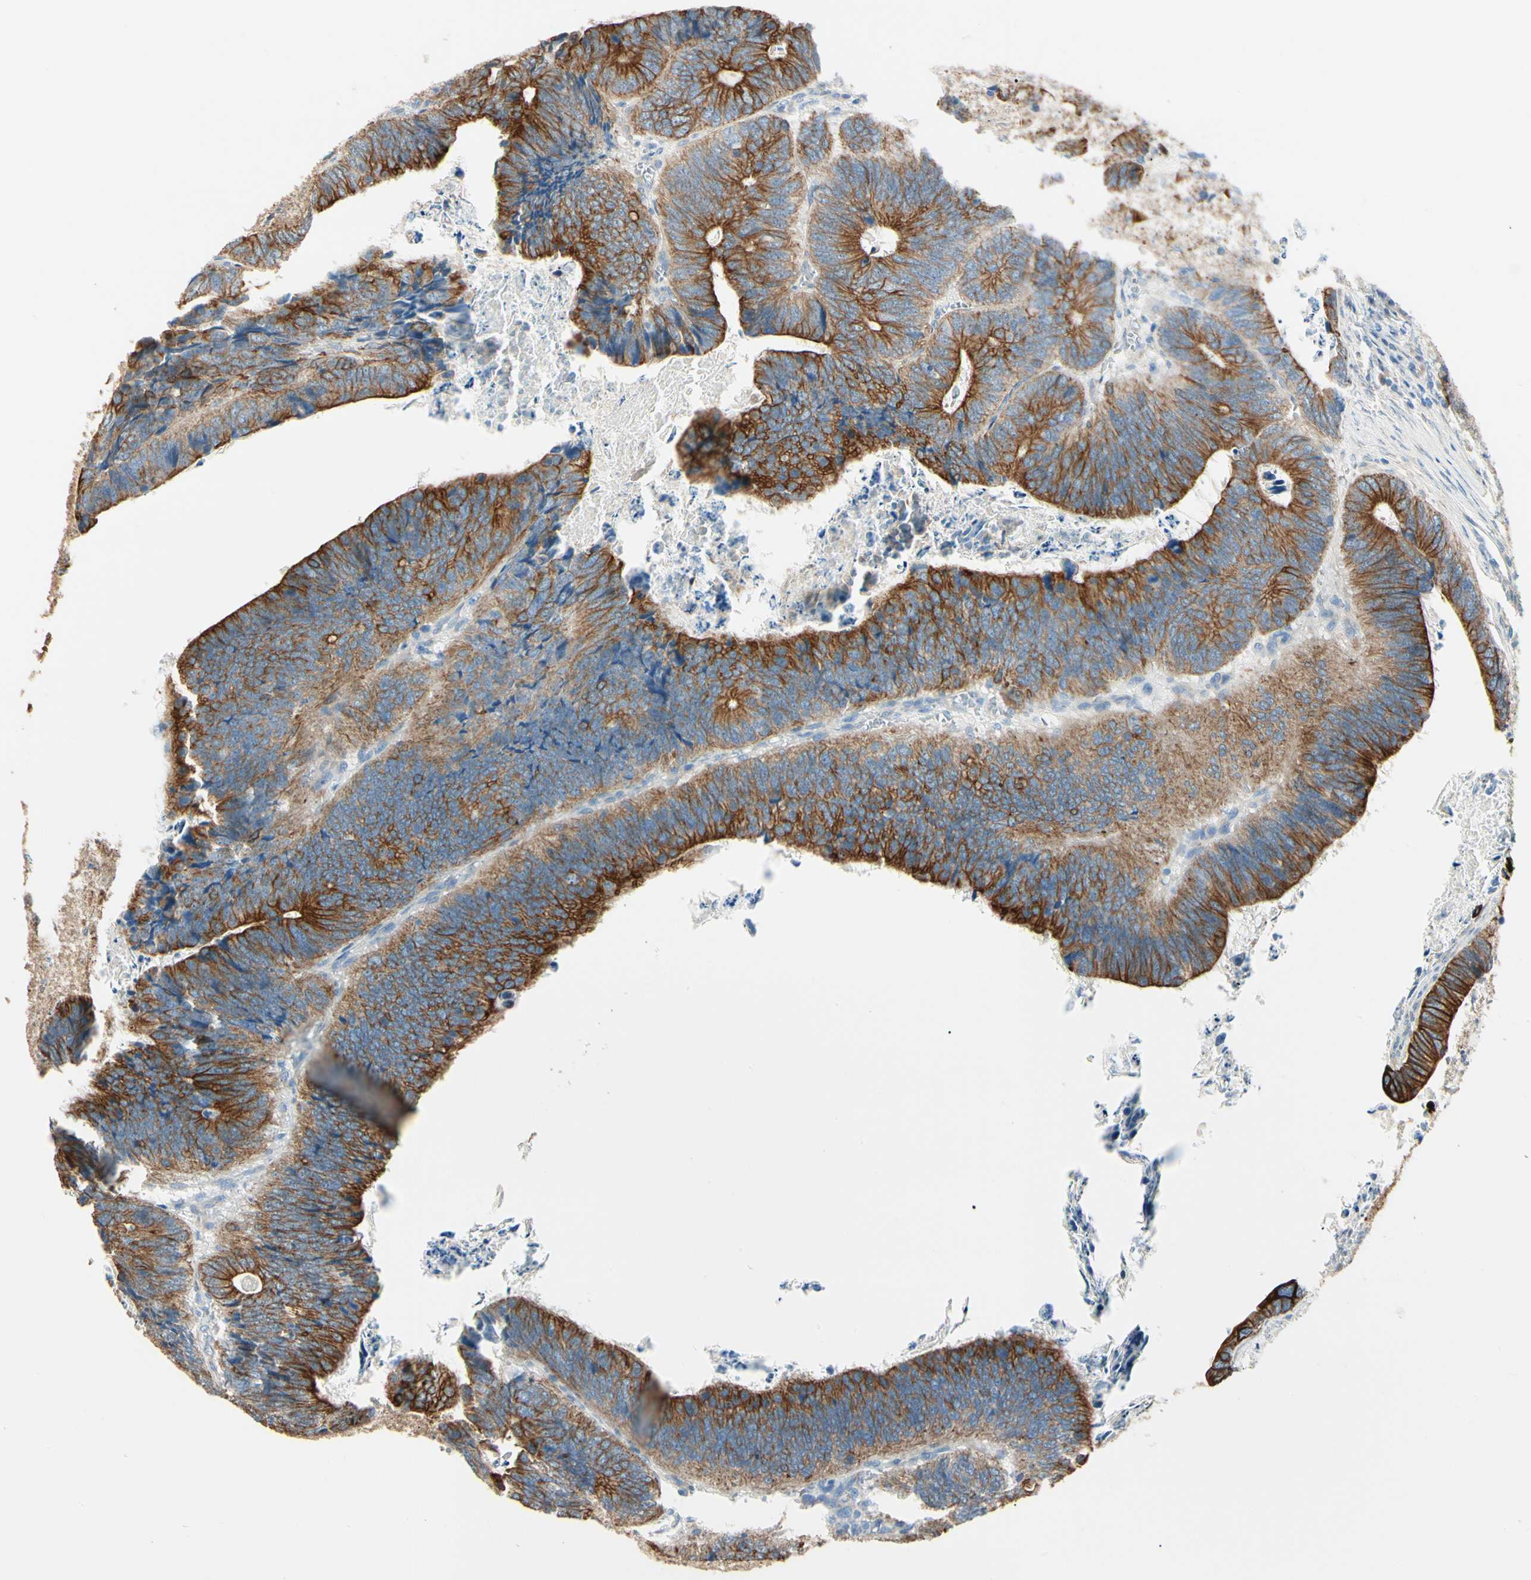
{"staining": {"intensity": "strong", "quantity": ">75%", "location": "cytoplasmic/membranous"}, "tissue": "colorectal cancer", "cell_type": "Tumor cells", "image_type": "cancer", "snomed": [{"axis": "morphology", "description": "Adenocarcinoma, NOS"}, {"axis": "topography", "description": "Colon"}], "caption": "High-magnification brightfield microscopy of colorectal adenocarcinoma stained with DAB (brown) and counterstained with hematoxylin (blue). tumor cells exhibit strong cytoplasmic/membranous positivity is identified in about>75% of cells.", "gene": "DUSP12", "patient": {"sex": "male", "age": 72}}